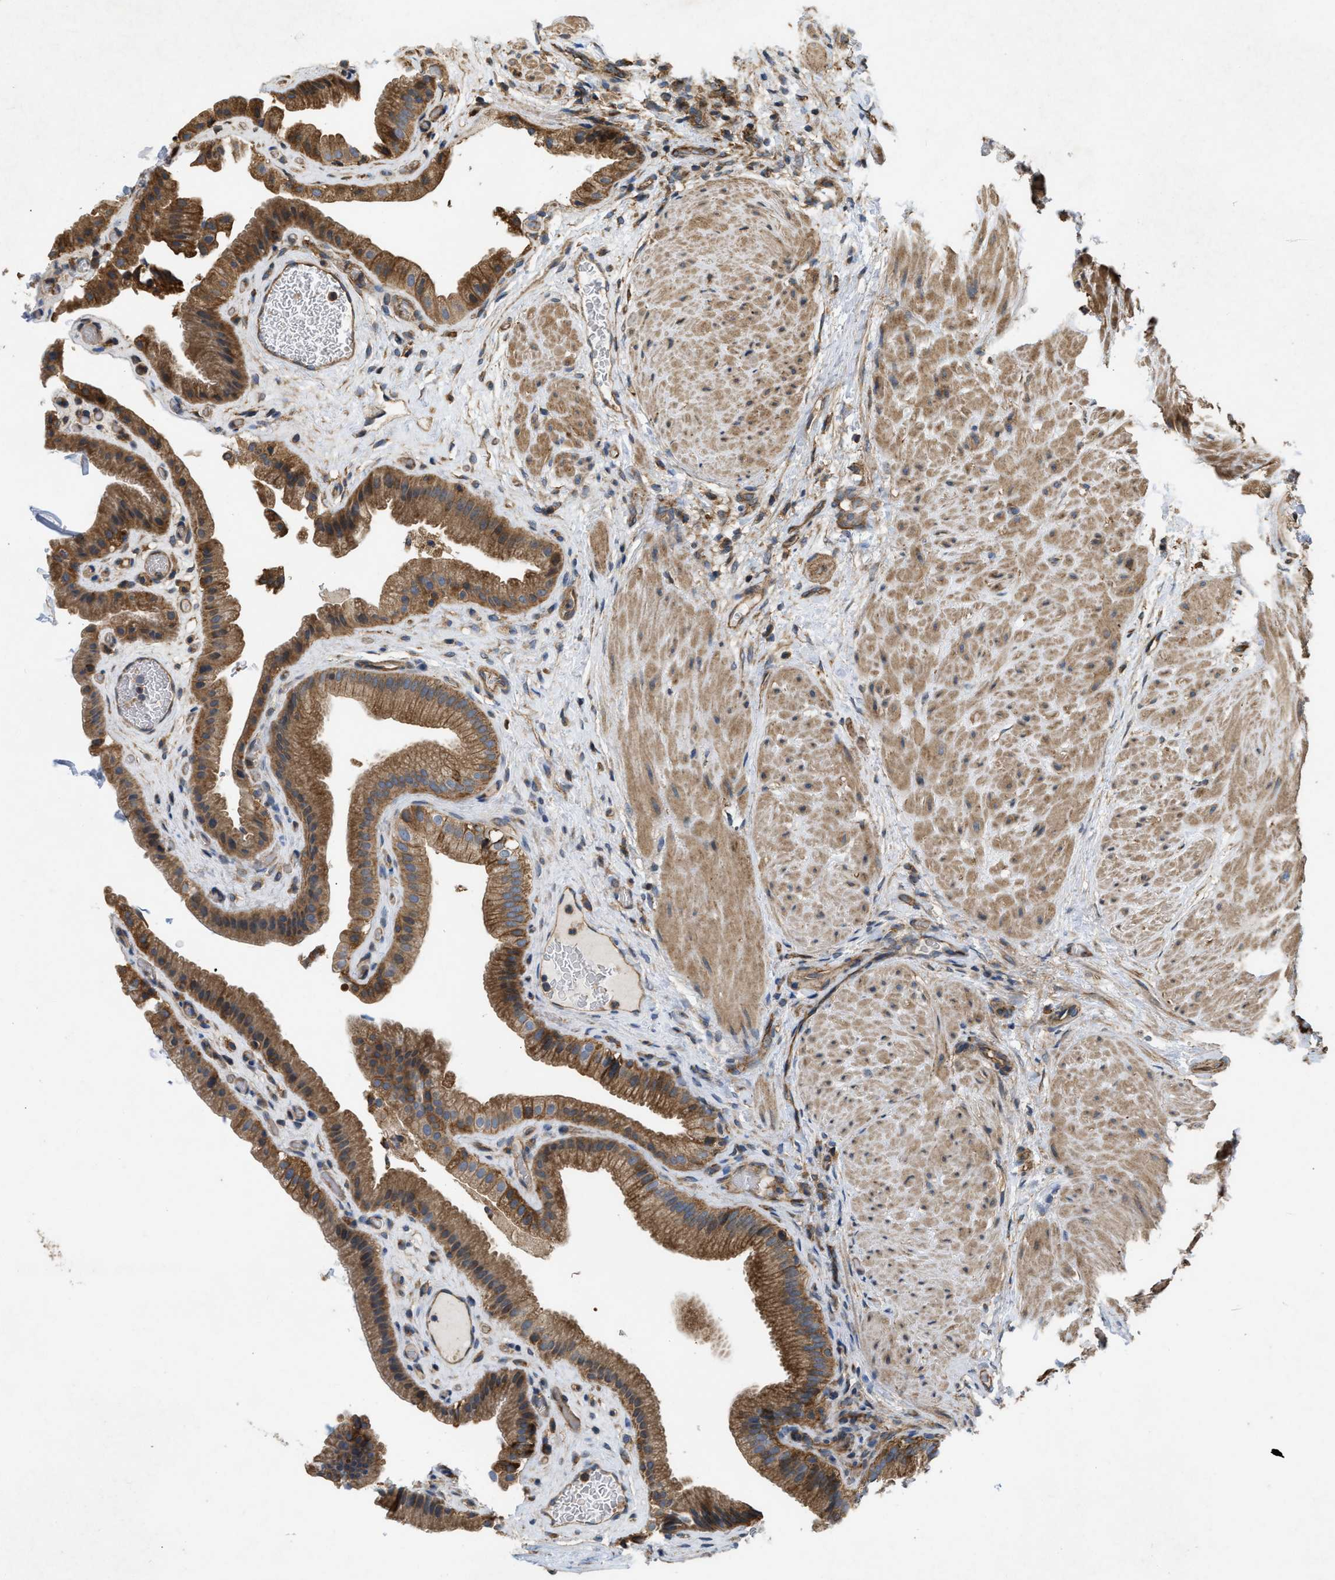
{"staining": {"intensity": "strong", "quantity": ">75%", "location": "cytoplasmic/membranous"}, "tissue": "gallbladder", "cell_type": "Glandular cells", "image_type": "normal", "snomed": [{"axis": "morphology", "description": "Normal tissue, NOS"}, {"axis": "topography", "description": "Gallbladder"}], "caption": "Glandular cells reveal high levels of strong cytoplasmic/membranous staining in approximately >75% of cells in unremarkable human gallbladder.", "gene": "GNB4", "patient": {"sex": "male", "age": 49}}